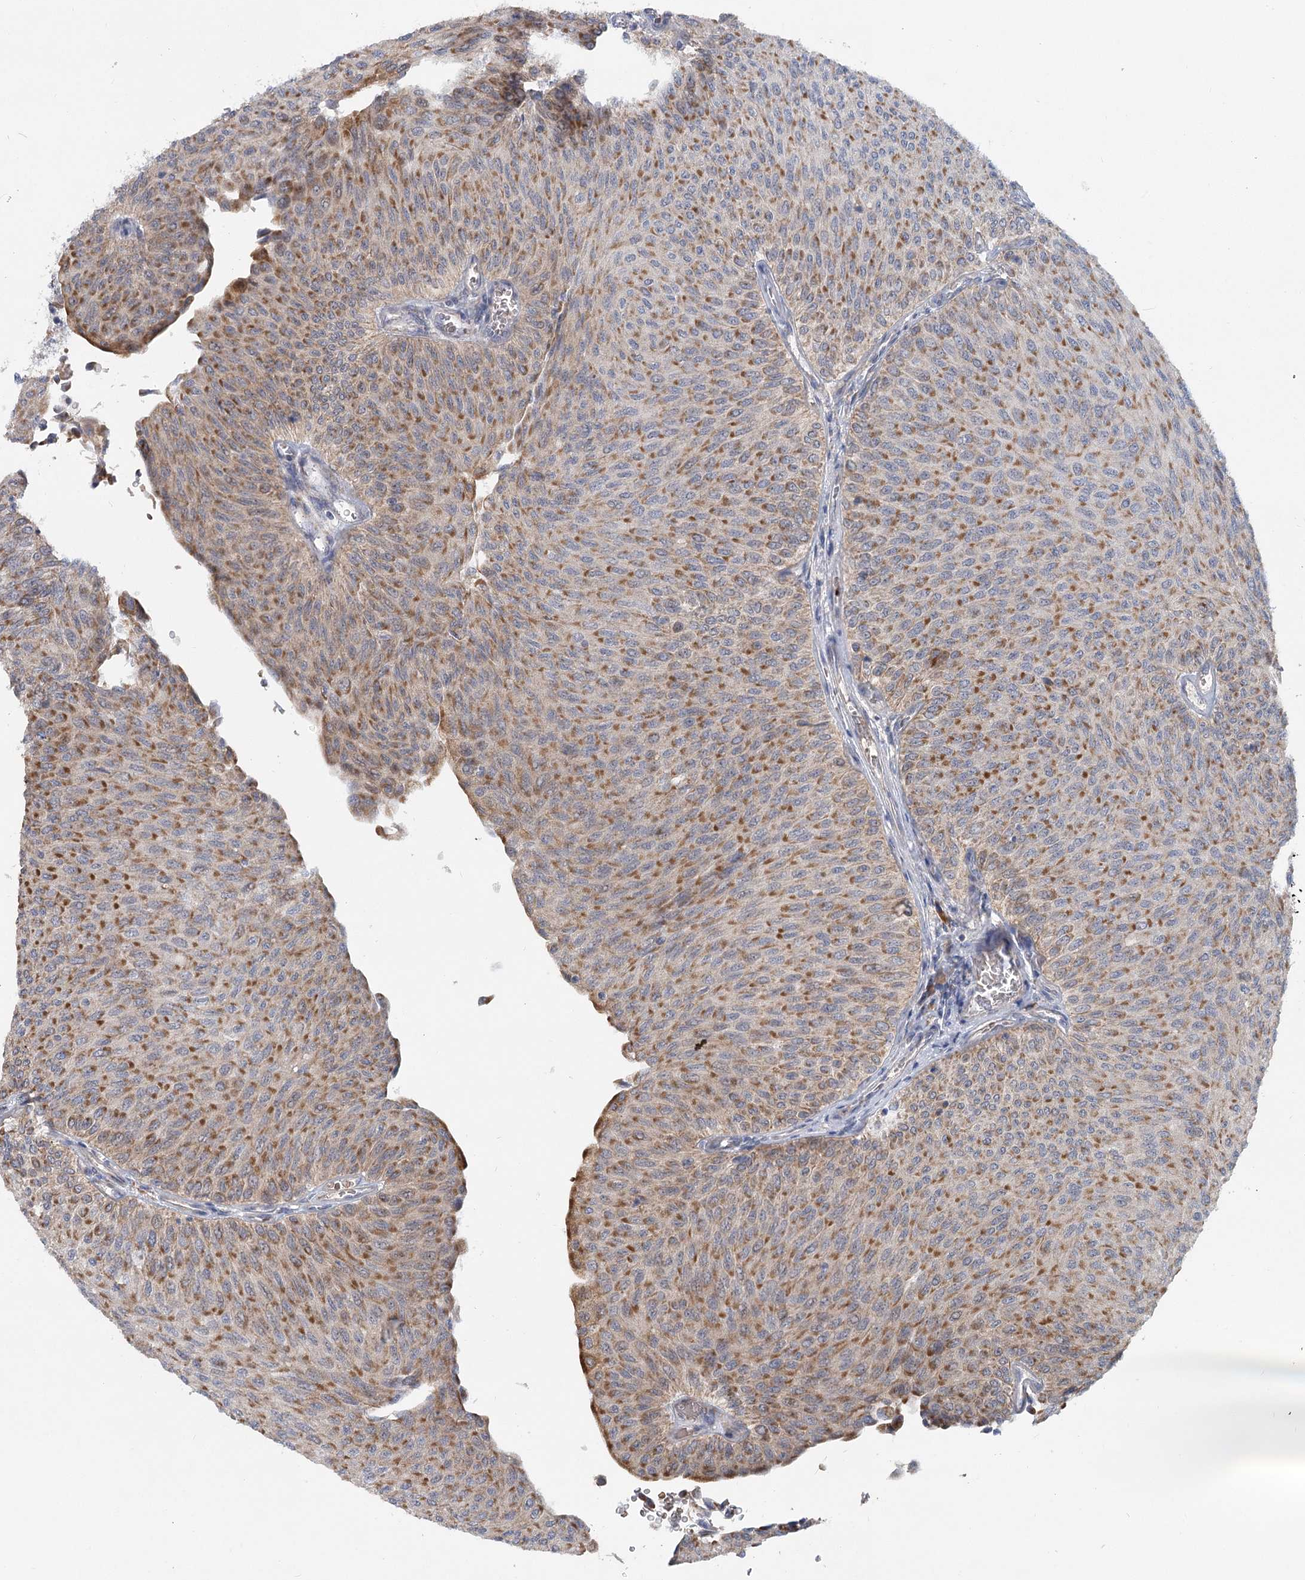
{"staining": {"intensity": "moderate", "quantity": ">75%", "location": "cytoplasmic/membranous"}, "tissue": "urothelial cancer", "cell_type": "Tumor cells", "image_type": "cancer", "snomed": [{"axis": "morphology", "description": "Urothelial carcinoma, Low grade"}, {"axis": "topography", "description": "Urinary bladder"}], "caption": "Protein staining of low-grade urothelial carcinoma tissue demonstrates moderate cytoplasmic/membranous staining in about >75% of tumor cells.", "gene": "CIB4", "patient": {"sex": "male", "age": 78}}